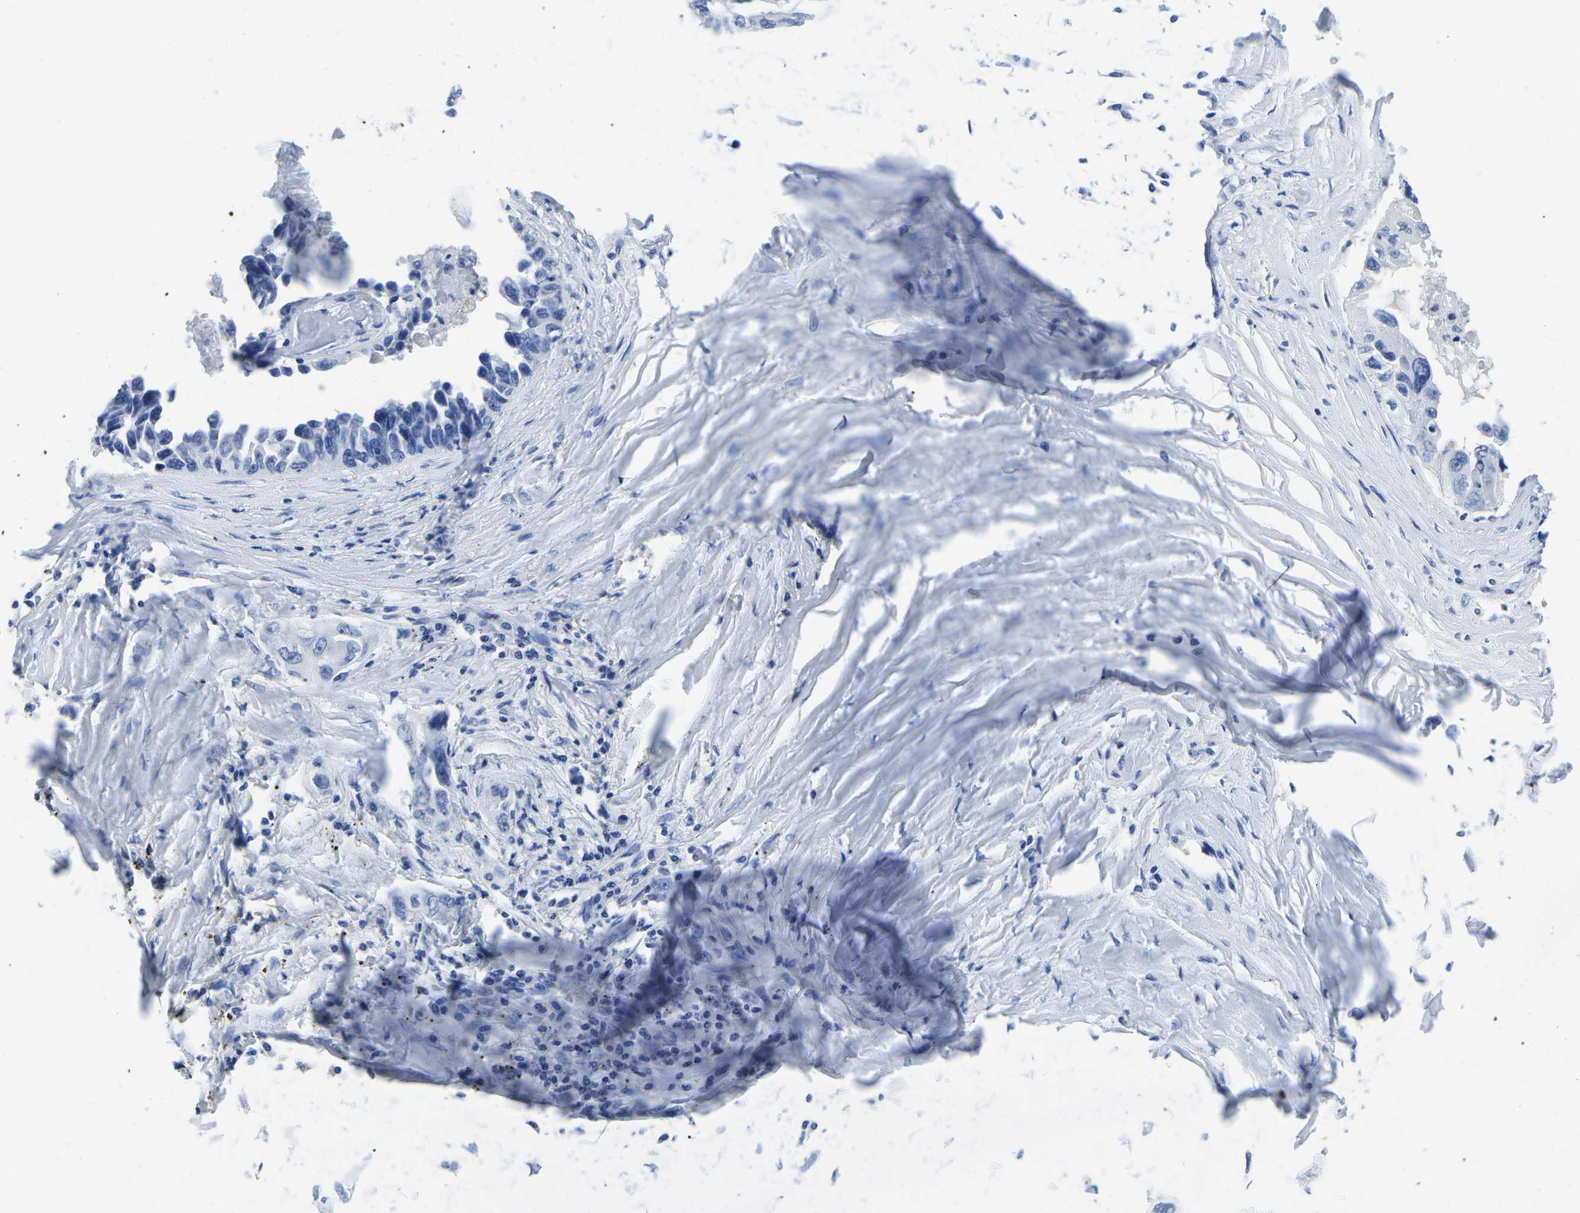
{"staining": {"intensity": "negative", "quantity": "none", "location": "none"}, "tissue": "lung cancer", "cell_type": "Tumor cells", "image_type": "cancer", "snomed": [{"axis": "morphology", "description": "Adenocarcinoma, NOS"}, {"axis": "topography", "description": "Lung"}], "caption": "Immunohistochemistry histopathology image of human lung cancer (adenocarcinoma) stained for a protein (brown), which demonstrates no positivity in tumor cells.", "gene": "CYP1A2", "patient": {"sex": "female", "age": 51}}